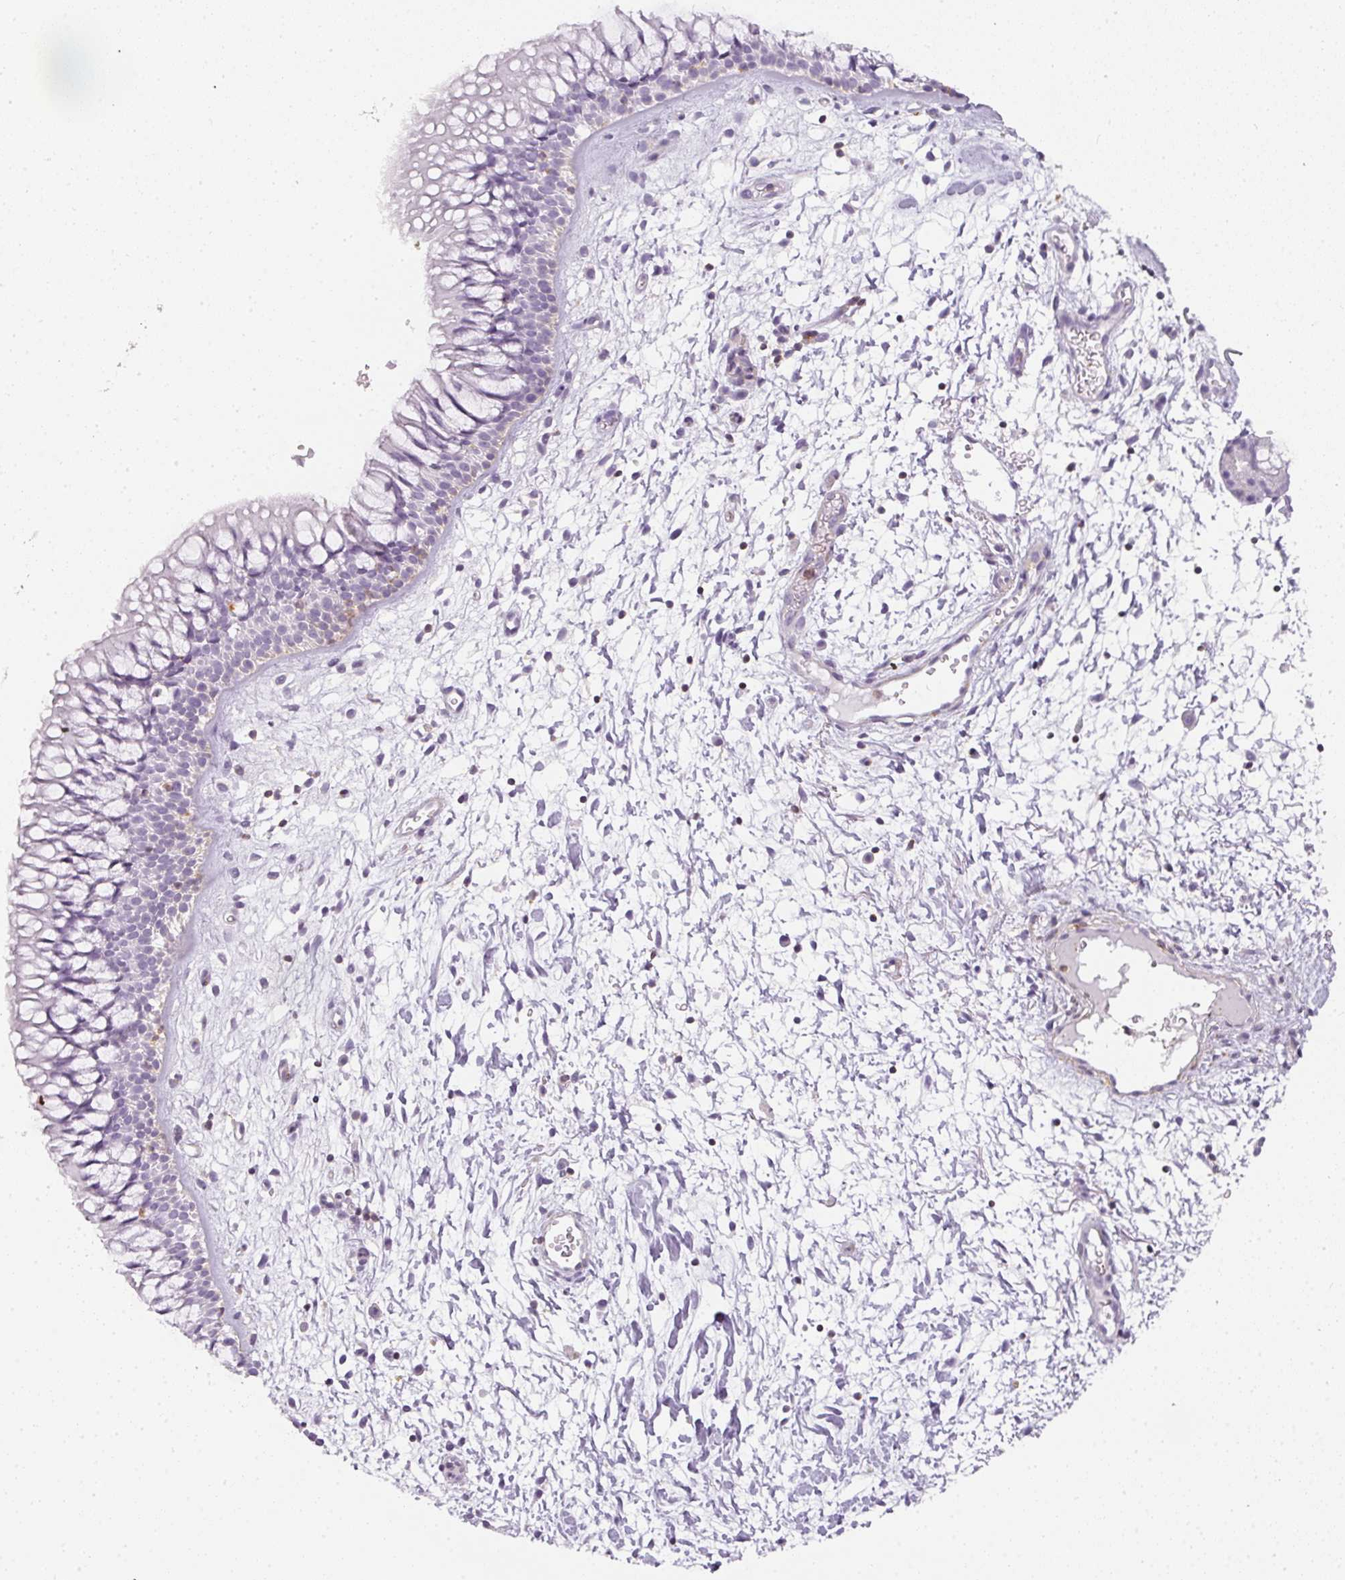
{"staining": {"intensity": "negative", "quantity": "none", "location": "none"}, "tissue": "nasopharynx", "cell_type": "Respiratory epithelial cells", "image_type": "normal", "snomed": [{"axis": "morphology", "description": "Normal tissue, NOS"}, {"axis": "topography", "description": "Nasopharynx"}], "caption": "Image shows no protein positivity in respiratory epithelial cells of unremarkable nasopharynx. (DAB immunohistochemistry (IHC) visualized using brightfield microscopy, high magnification).", "gene": "TMEM42", "patient": {"sex": "male", "age": 65}}